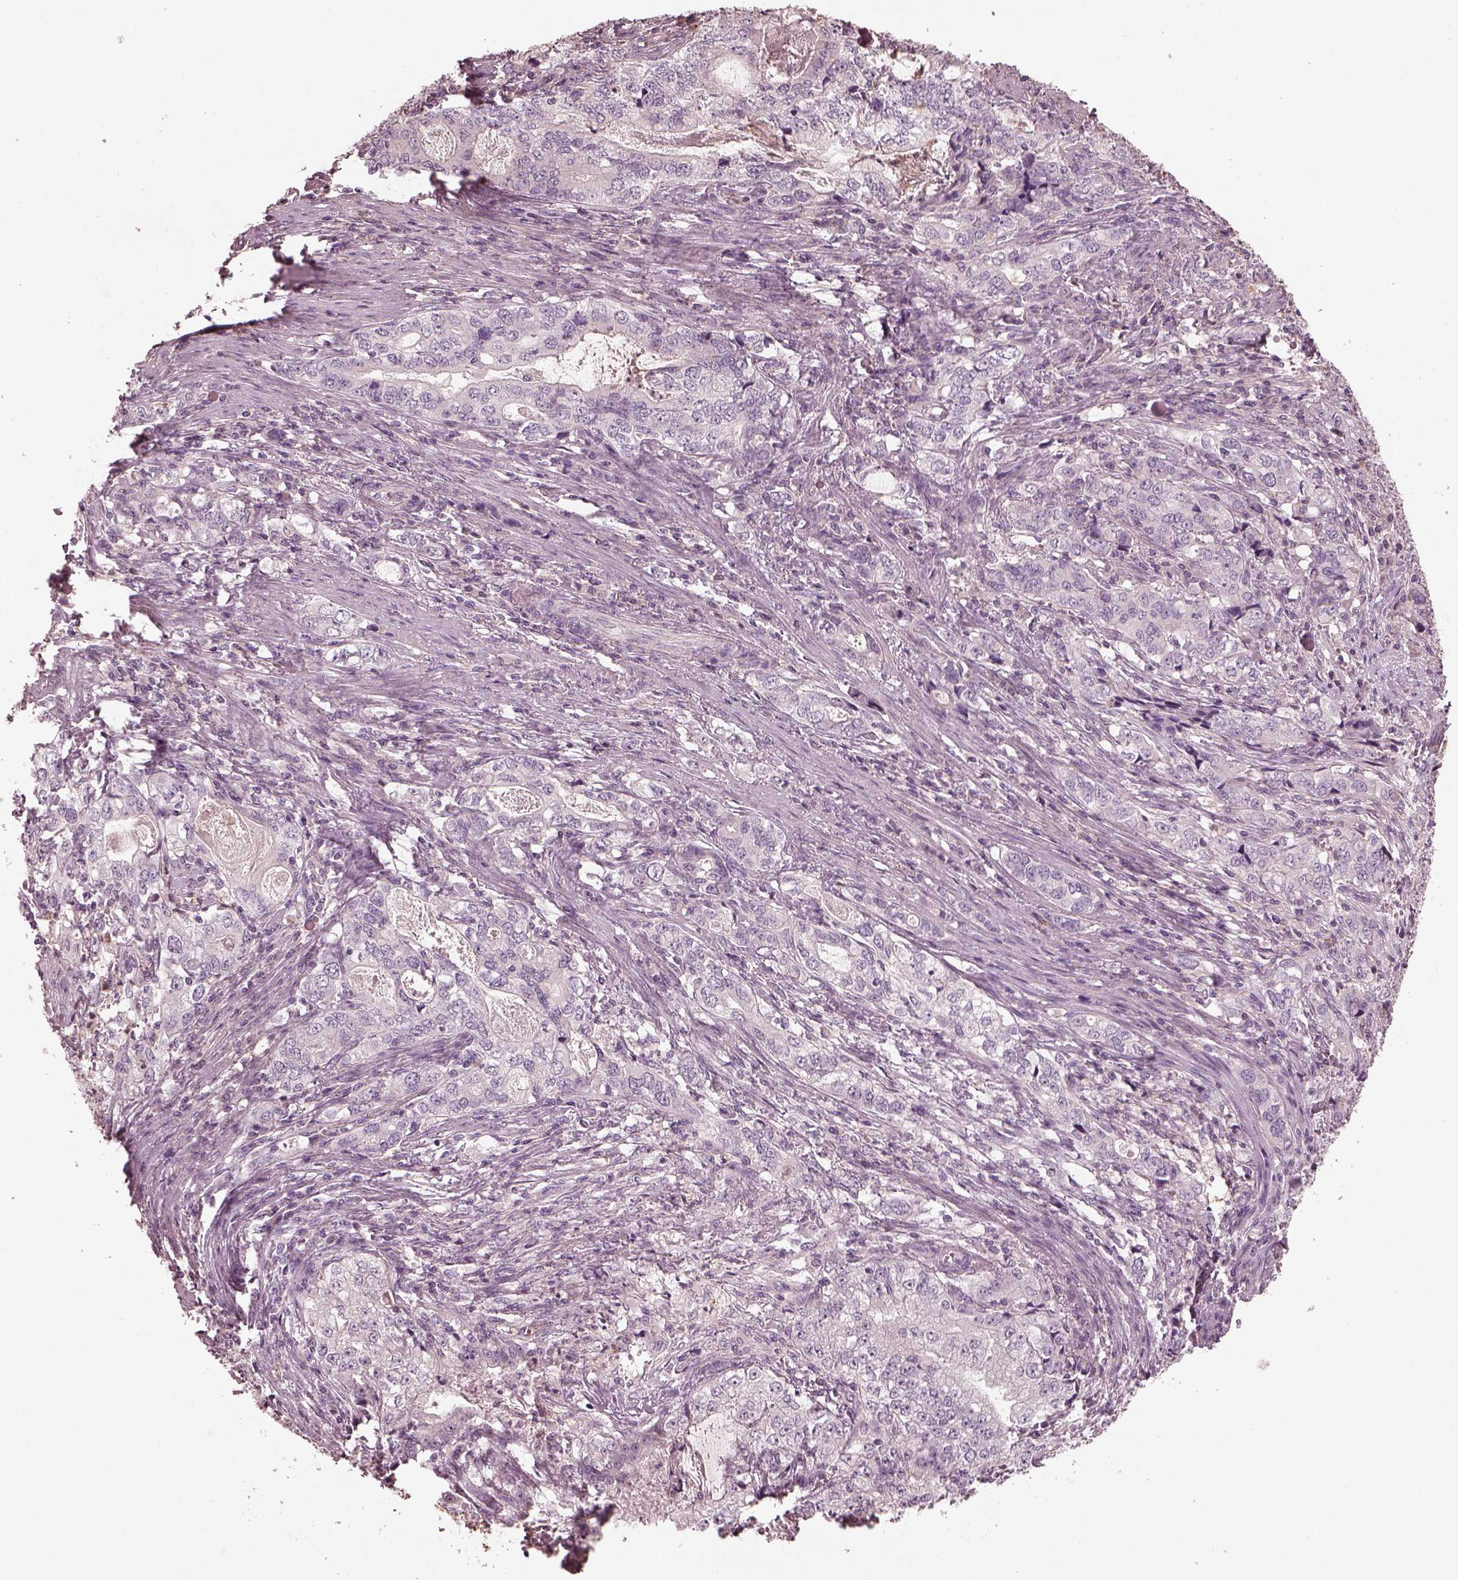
{"staining": {"intensity": "negative", "quantity": "none", "location": "none"}, "tissue": "stomach cancer", "cell_type": "Tumor cells", "image_type": "cancer", "snomed": [{"axis": "morphology", "description": "Adenocarcinoma, NOS"}, {"axis": "topography", "description": "Stomach, lower"}], "caption": "Stomach adenocarcinoma was stained to show a protein in brown. There is no significant expression in tumor cells.", "gene": "OPTC", "patient": {"sex": "female", "age": 72}}